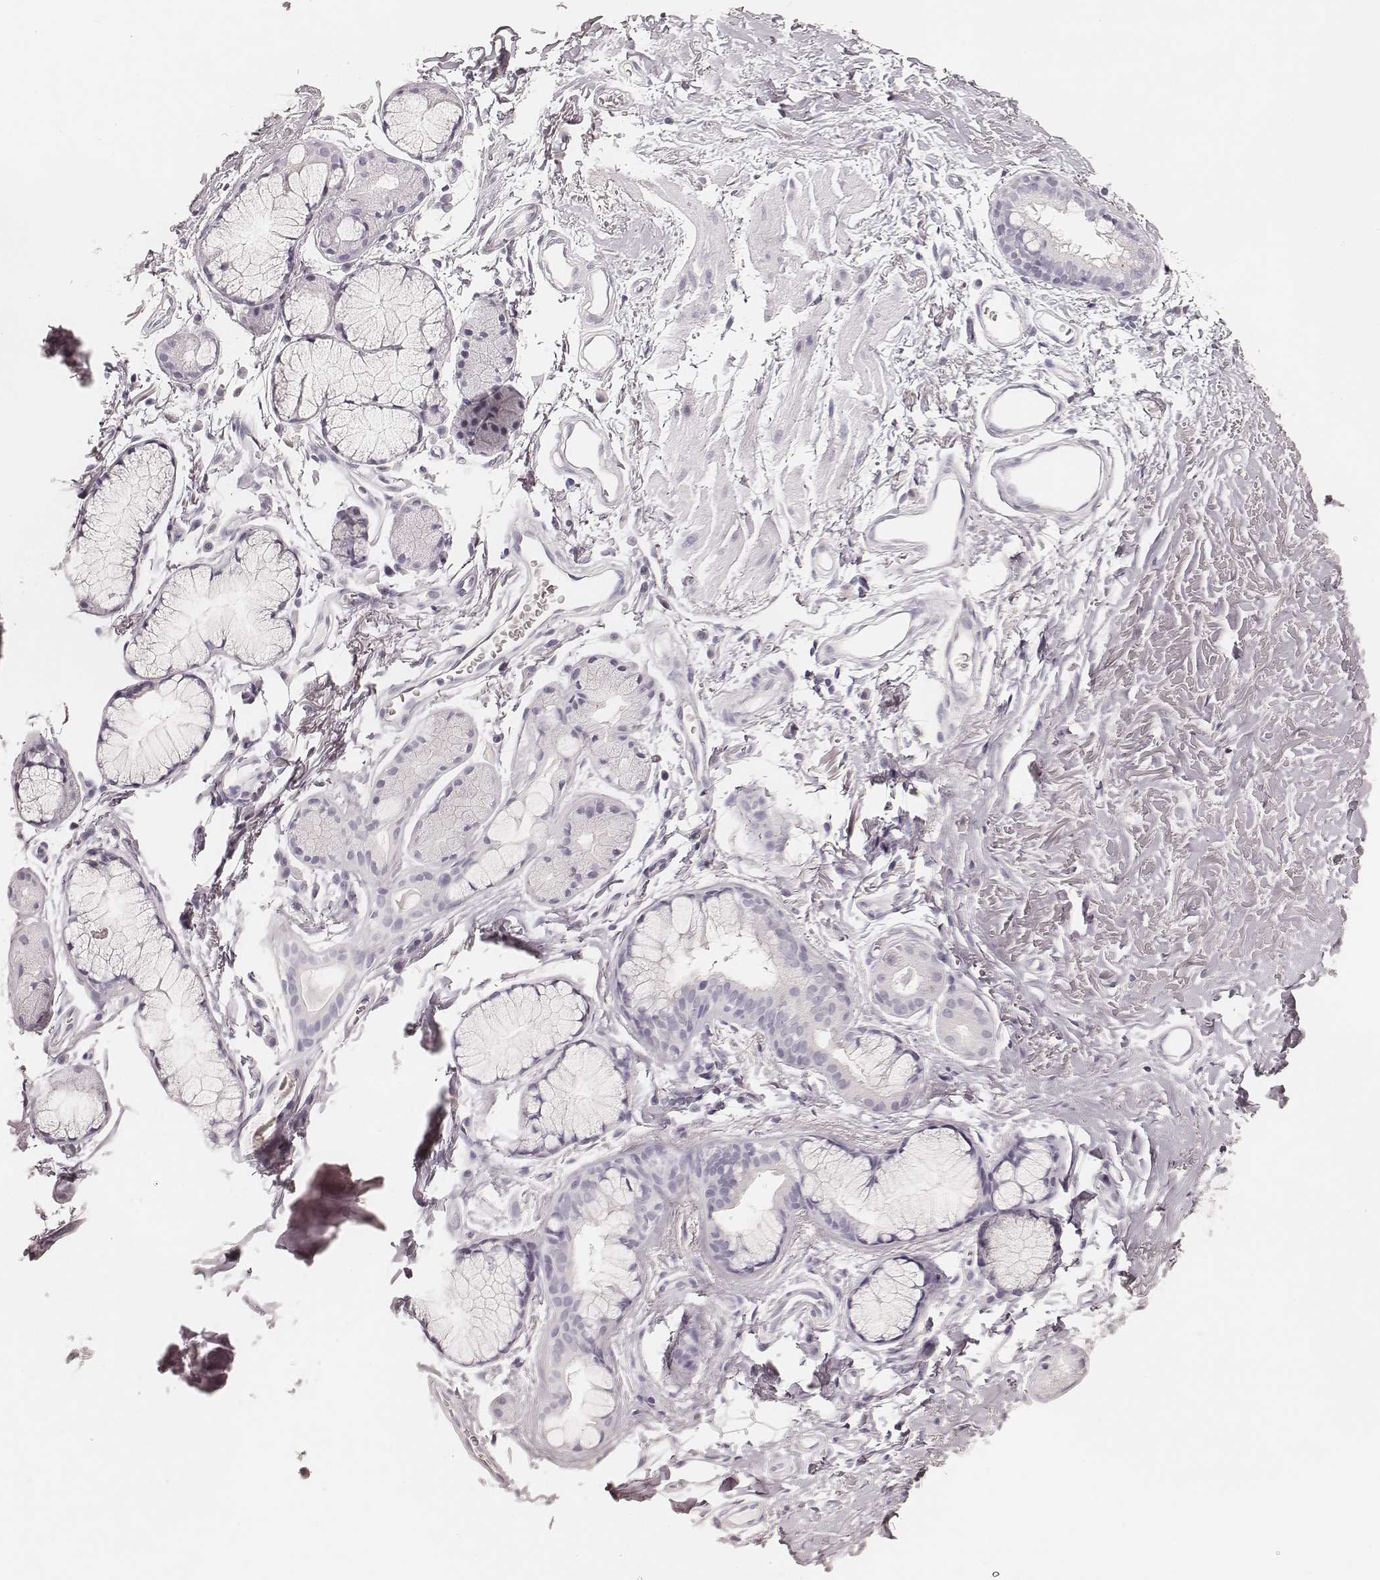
{"staining": {"intensity": "negative", "quantity": "none", "location": "none"}, "tissue": "soft tissue", "cell_type": "Chondrocytes", "image_type": "normal", "snomed": [{"axis": "morphology", "description": "Normal tissue, NOS"}, {"axis": "topography", "description": "Cartilage tissue"}, {"axis": "topography", "description": "Bronchus"}], "caption": "Immunohistochemical staining of benign soft tissue displays no significant expression in chondrocytes. Nuclei are stained in blue.", "gene": "HNF4G", "patient": {"sex": "female", "age": 79}}